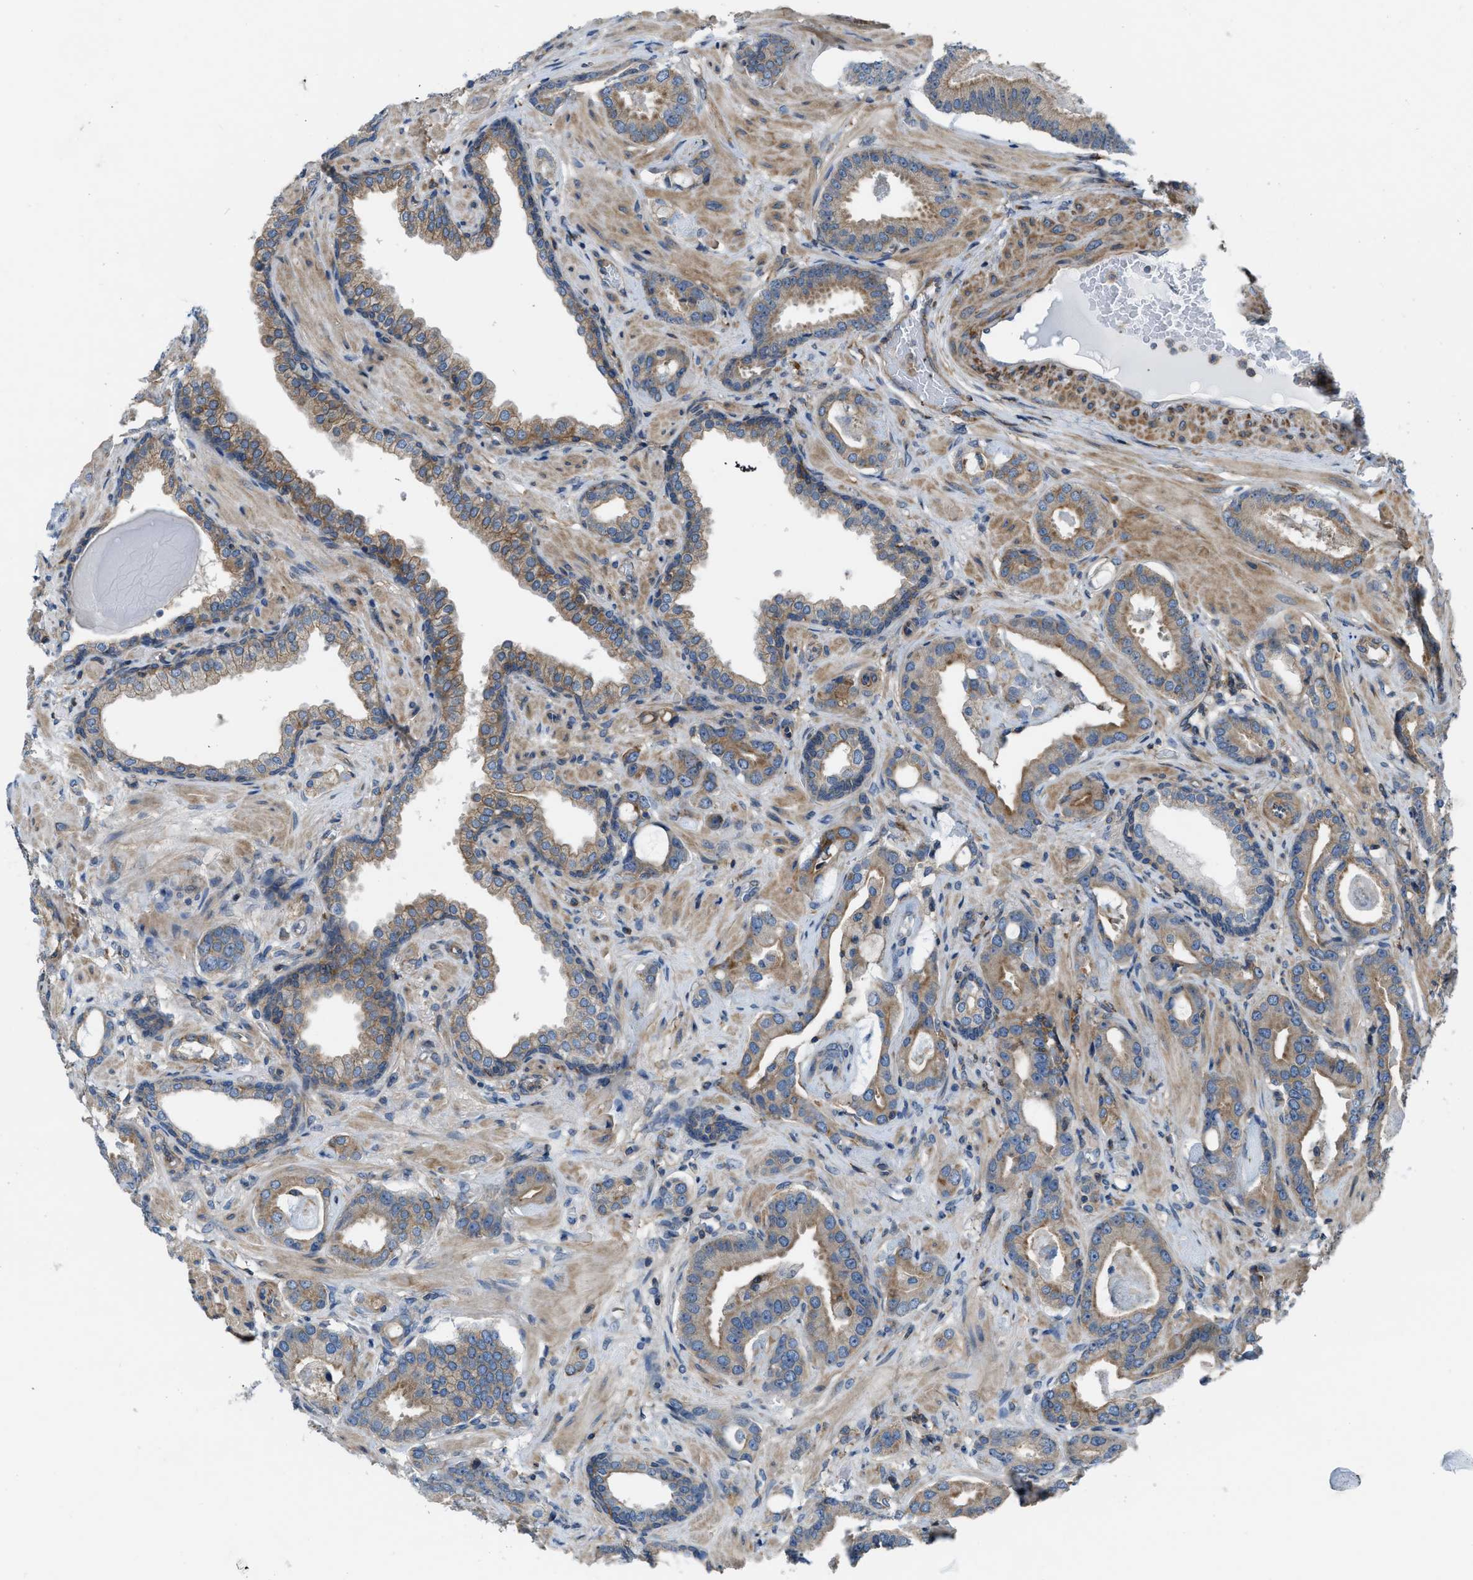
{"staining": {"intensity": "moderate", "quantity": ">75%", "location": "cytoplasmic/membranous"}, "tissue": "prostate cancer", "cell_type": "Tumor cells", "image_type": "cancer", "snomed": [{"axis": "morphology", "description": "Adenocarcinoma, Low grade"}, {"axis": "topography", "description": "Prostate"}], "caption": "Moderate cytoplasmic/membranous staining is seen in about >75% of tumor cells in prostate cancer (low-grade adenocarcinoma).", "gene": "MYO18A", "patient": {"sex": "male", "age": 53}}